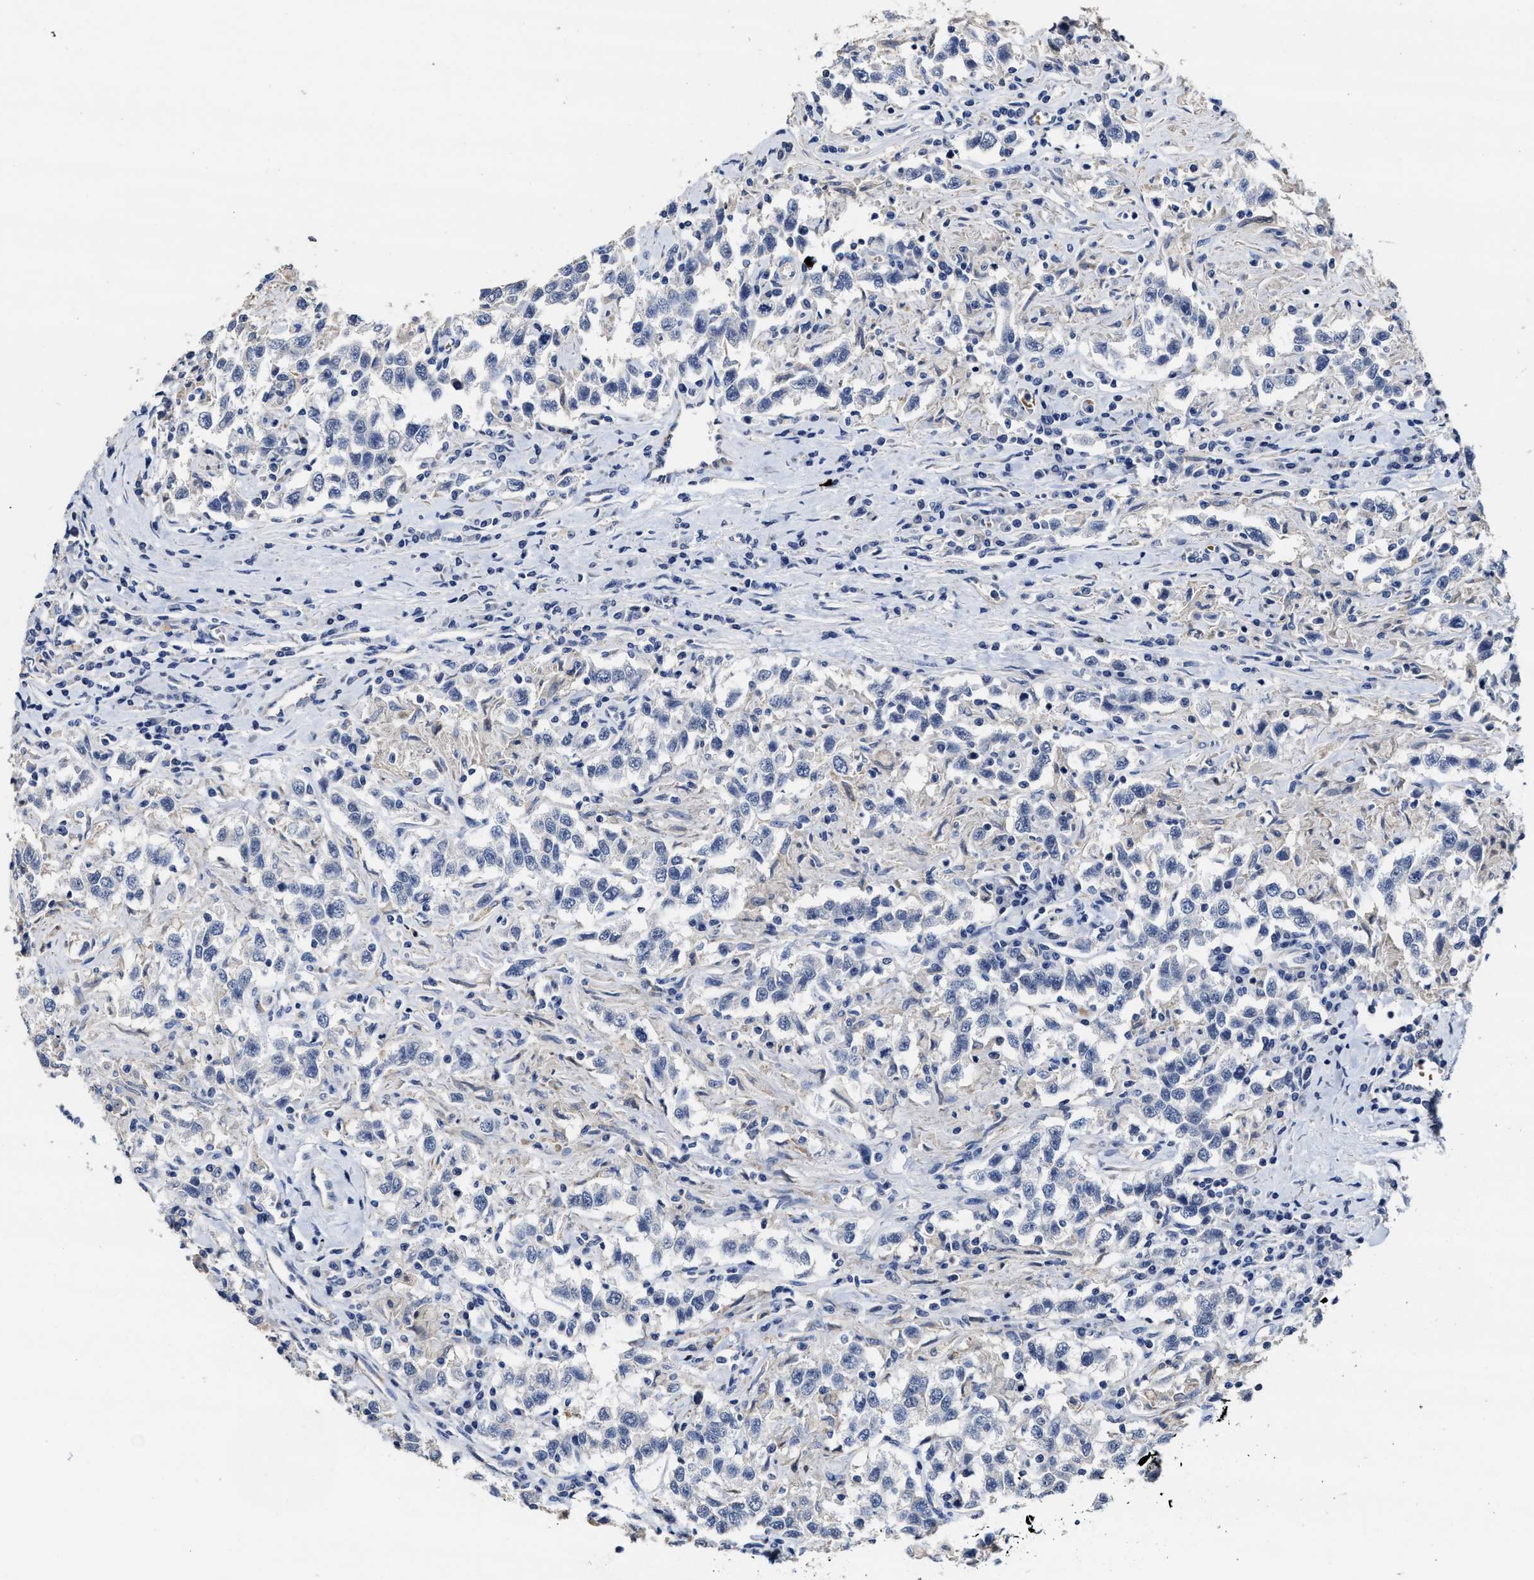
{"staining": {"intensity": "negative", "quantity": "none", "location": "none"}, "tissue": "testis cancer", "cell_type": "Tumor cells", "image_type": "cancer", "snomed": [{"axis": "morphology", "description": "Seminoma, NOS"}, {"axis": "topography", "description": "Testis"}], "caption": "Protein analysis of testis seminoma shows no significant positivity in tumor cells. (Stains: DAB (3,3'-diaminobenzidine) immunohistochemistry (IHC) with hematoxylin counter stain, Microscopy: brightfield microscopy at high magnification).", "gene": "ZFAT", "patient": {"sex": "male", "age": 41}}